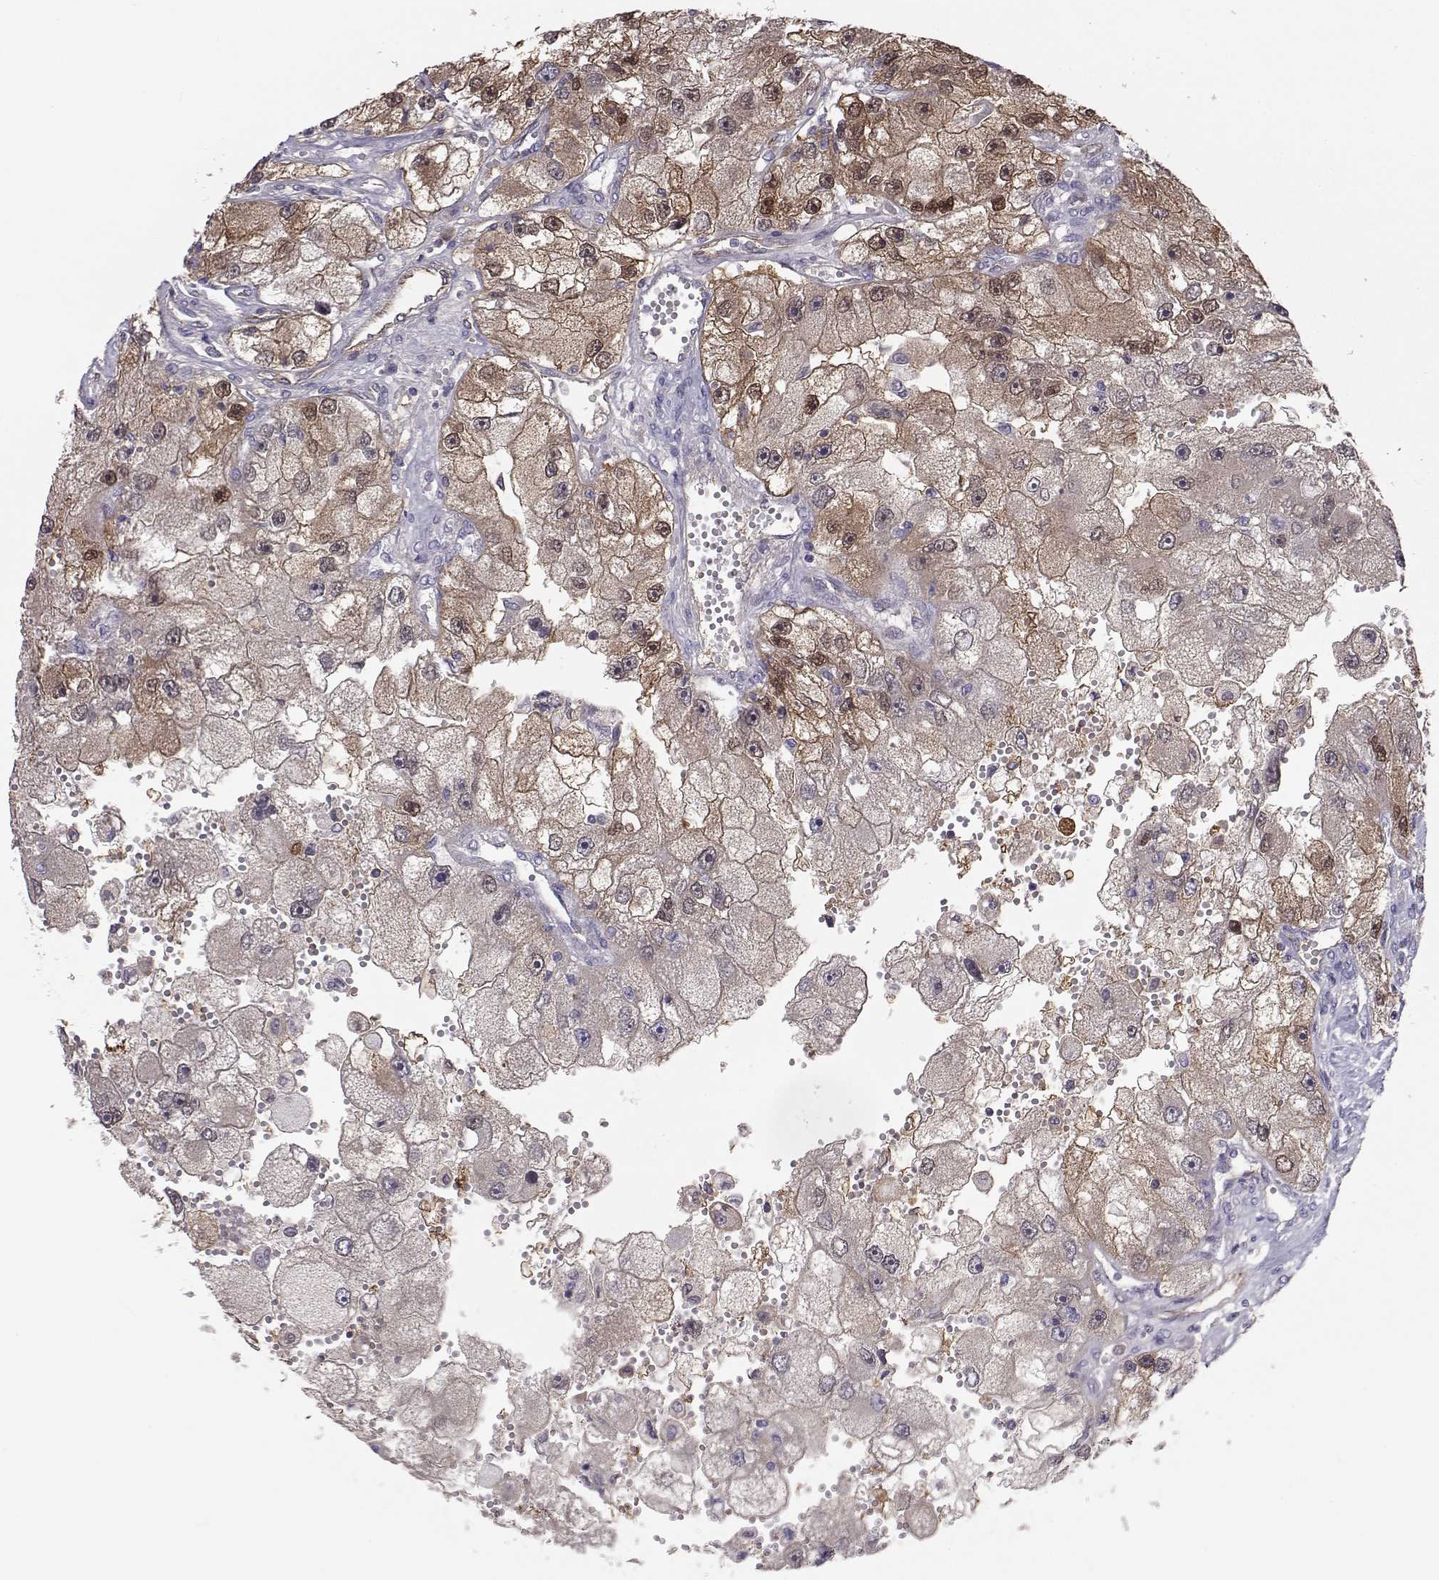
{"staining": {"intensity": "weak", "quantity": ">75%", "location": "cytoplasmic/membranous,nuclear"}, "tissue": "renal cancer", "cell_type": "Tumor cells", "image_type": "cancer", "snomed": [{"axis": "morphology", "description": "Adenocarcinoma, NOS"}, {"axis": "topography", "description": "Kidney"}], "caption": "Renal cancer stained for a protein demonstrates weak cytoplasmic/membranous and nuclear positivity in tumor cells.", "gene": "NCAM2", "patient": {"sex": "male", "age": 63}}